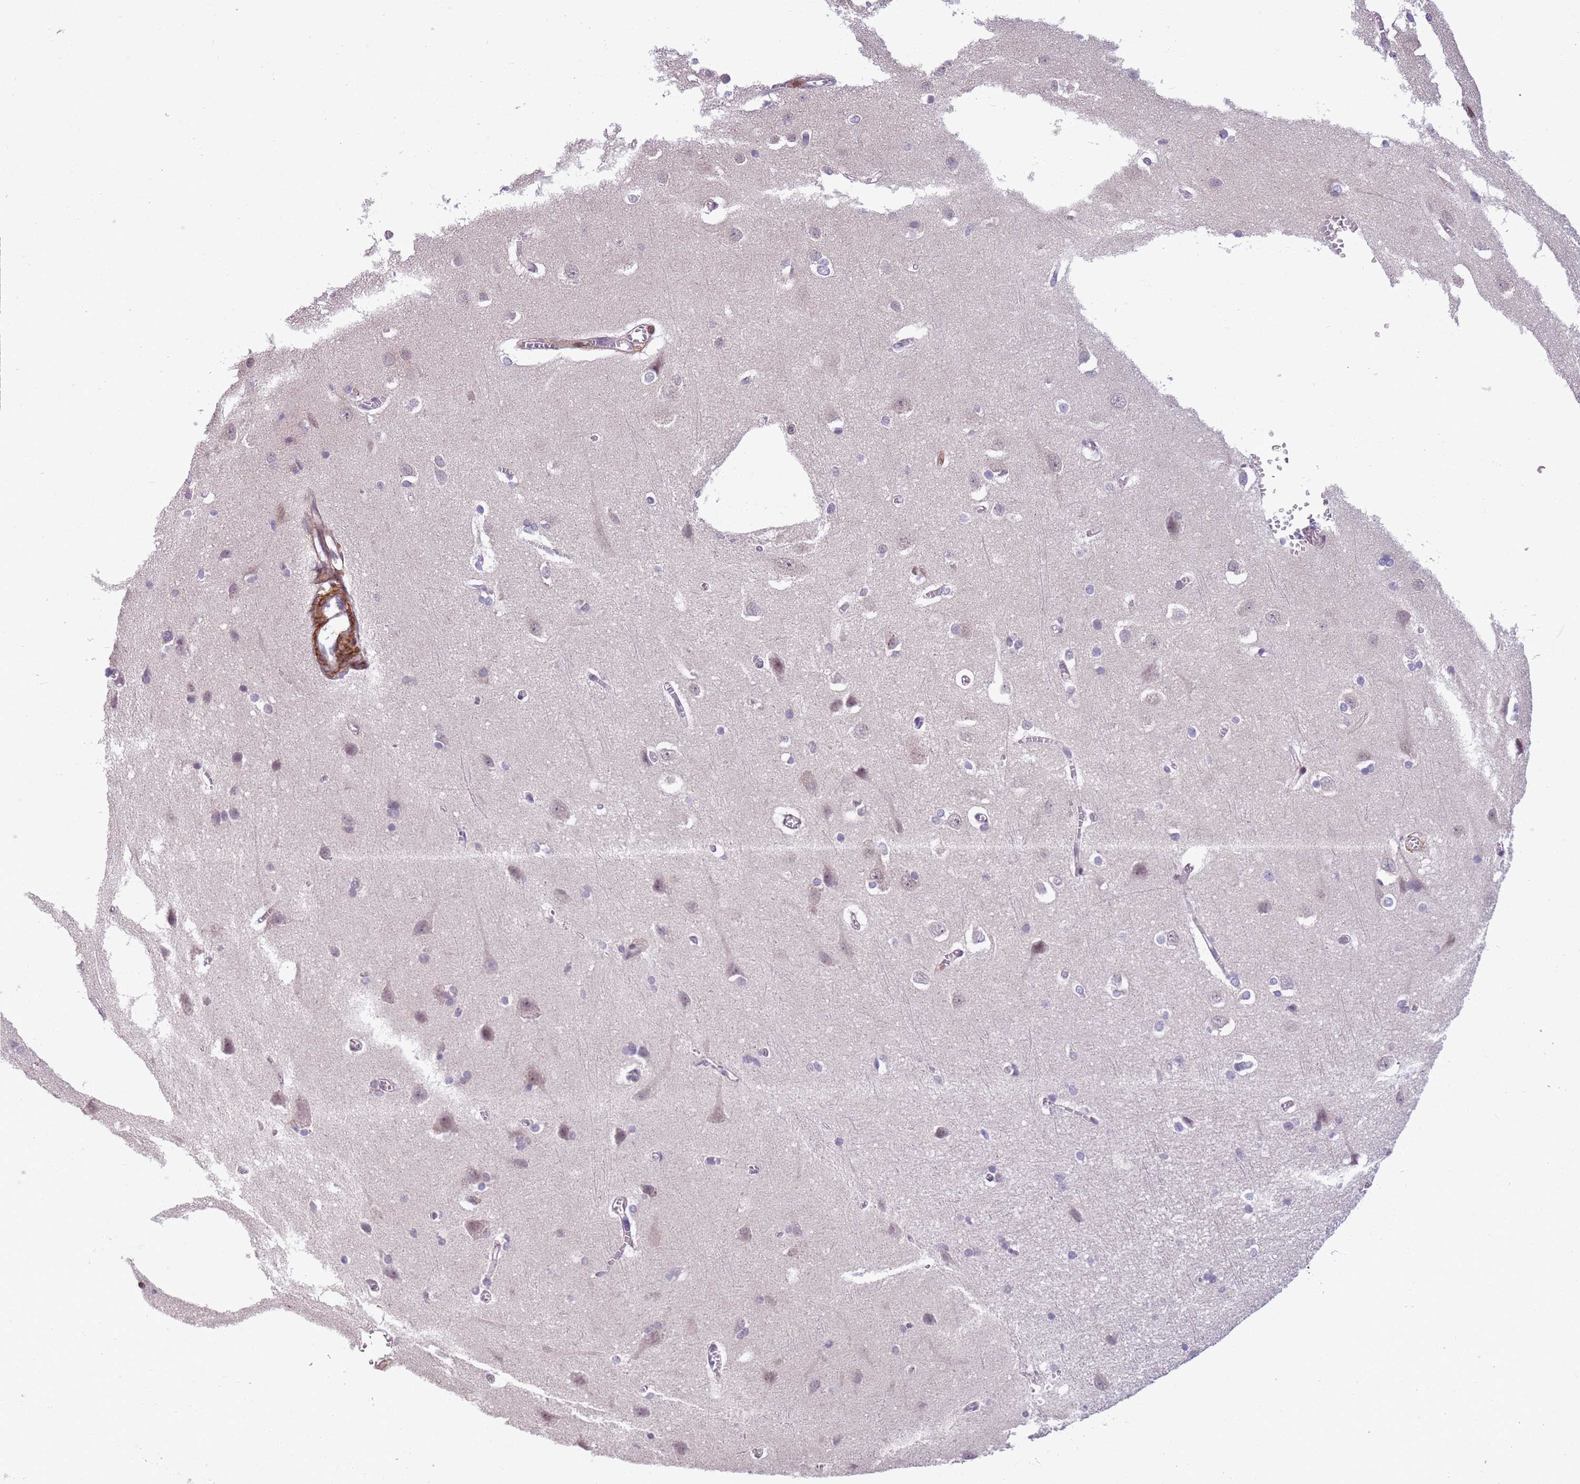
{"staining": {"intensity": "moderate", "quantity": "25%-75%", "location": "cytoplasmic/membranous"}, "tissue": "cerebral cortex", "cell_type": "Endothelial cells", "image_type": "normal", "snomed": [{"axis": "morphology", "description": "Normal tissue, NOS"}, {"axis": "topography", "description": "Cerebral cortex"}], "caption": "An immunohistochemistry micrograph of normal tissue is shown. Protein staining in brown shows moderate cytoplasmic/membranous positivity in cerebral cortex within endothelial cells.", "gene": "JAML", "patient": {"sex": "male", "age": 37}}